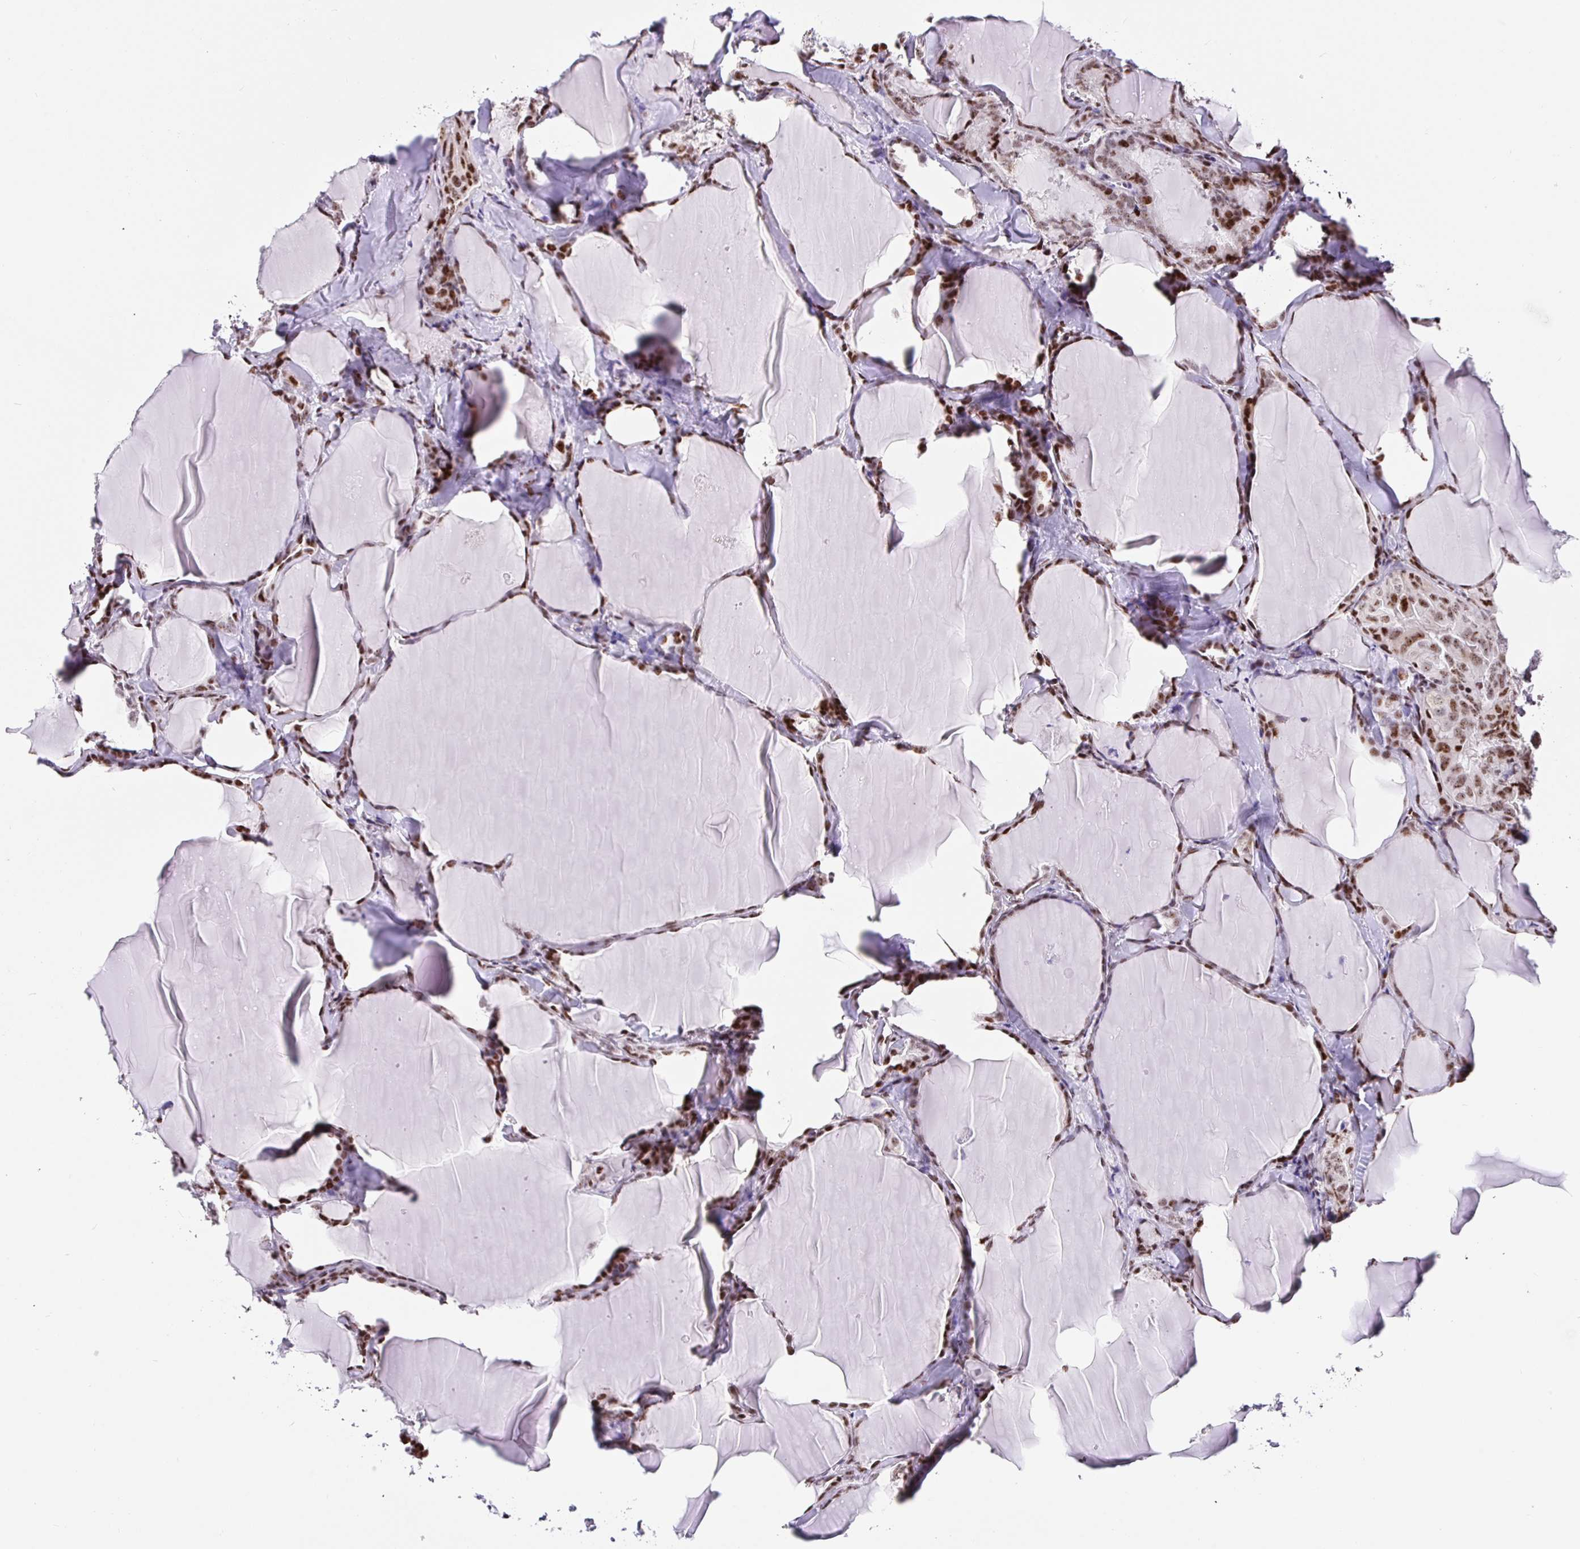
{"staining": {"intensity": "moderate", "quantity": ">75%", "location": "nuclear"}, "tissue": "thyroid cancer", "cell_type": "Tumor cells", "image_type": "cancer", "snomed": [{"axis": "morphology", "description": "Papillary adenocarcinoma, NOS"}, {"axis": "topography", "description": "Thyroid gland"}], "caption": "Protein expression analysis of human thyroid cancer (papillary adenocarcinoma) reveals moderate nuclear positivity in about >75% of tumor cells.", "gene": "SETD5", "patient": {"sex": "male", "age": 30}}